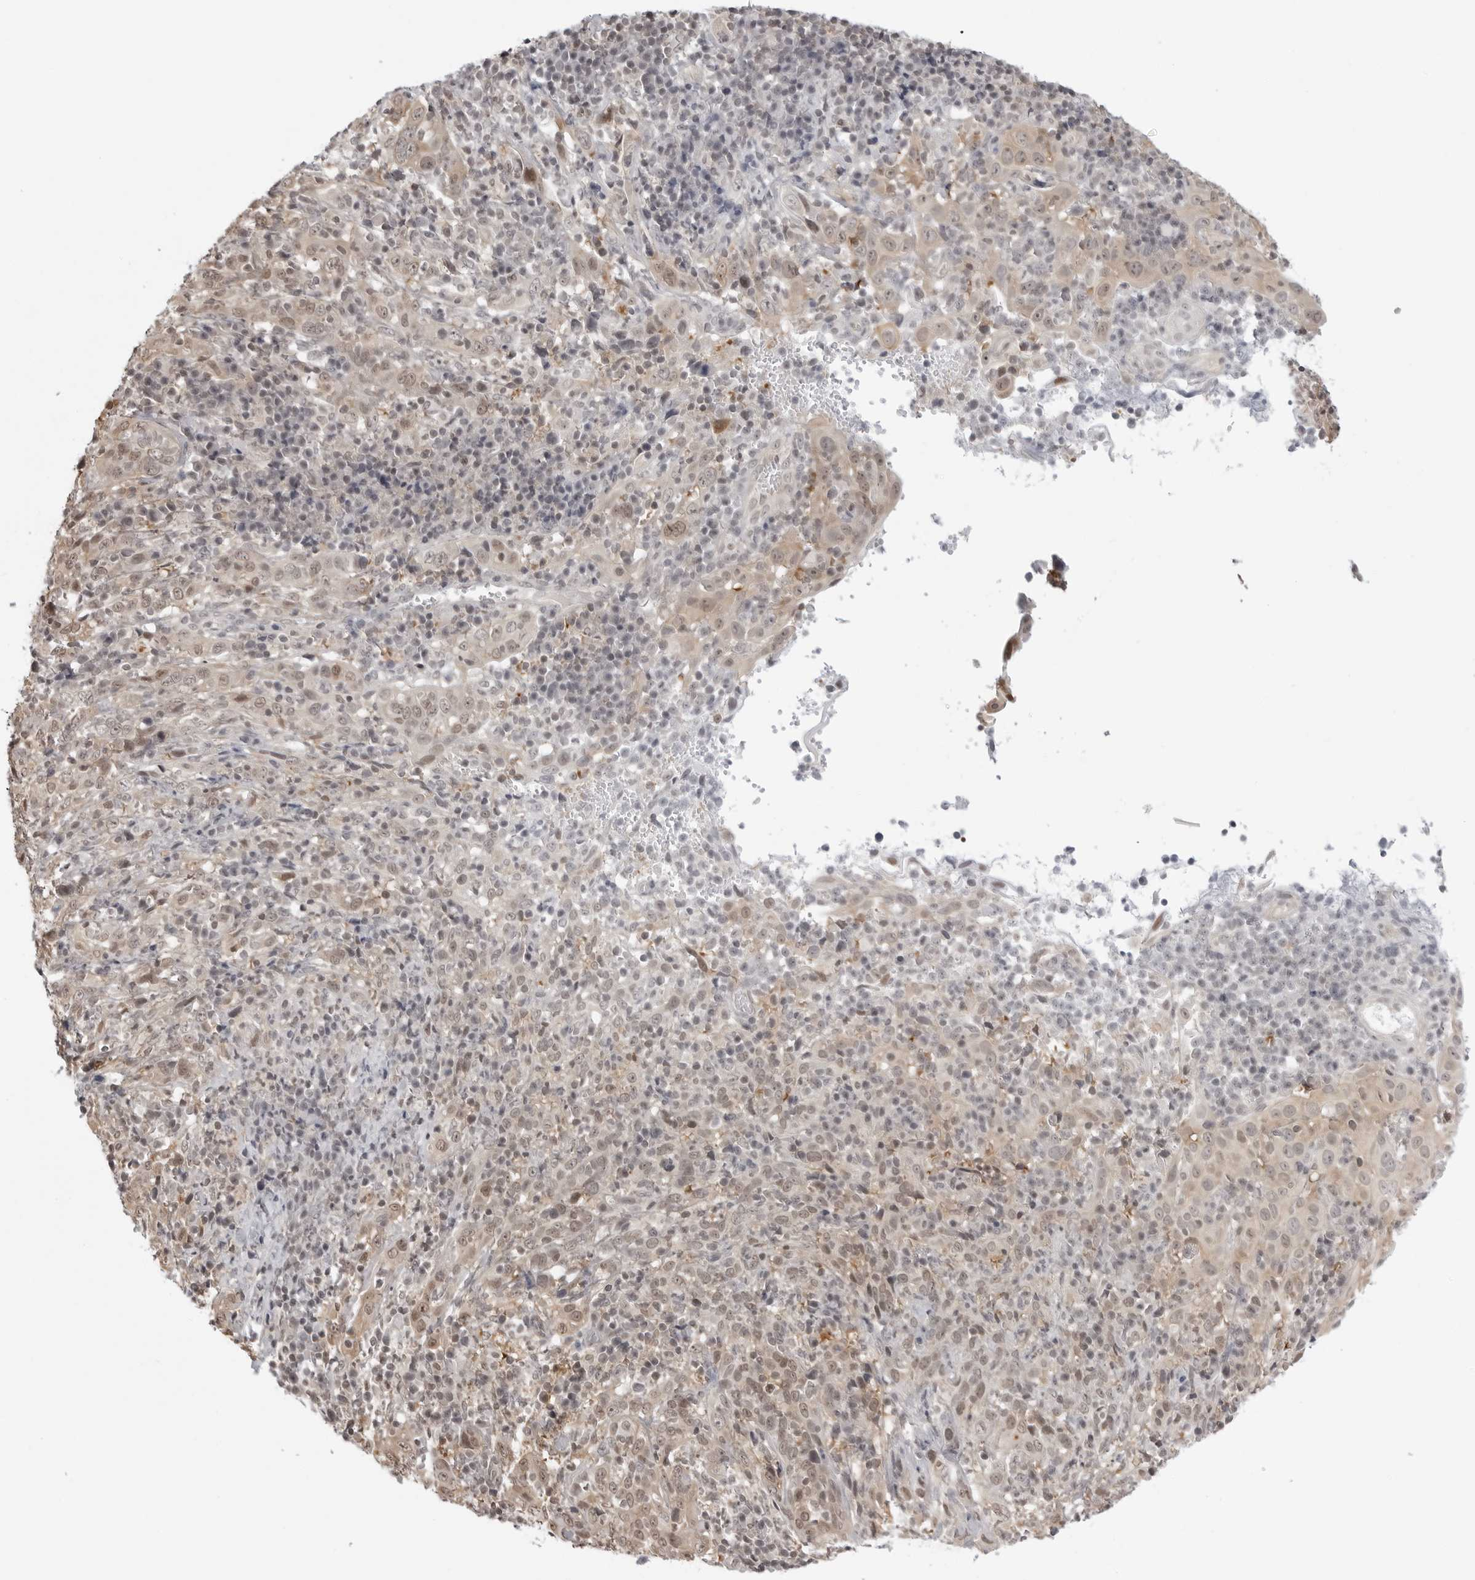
{"staining": {"intensity": "weak", "quantity": ">75%", "location": "cytoplasmic/membranous,nuclear"}, "tissue": "cervical cancer", "cell_type": "Tumor cells", "image_type": "cancer", "snomed": [{"axis": "morphology", "description": "Squamous cell carcinoma, NOS"}, {"axis": "topography", "description": "Cervix"}], "caption": "Weak cytoplasmic/membranous and nuclear staining for a protein is appreciated in approximately >75% of tumor cells of cervical squamous cell carcinoma using immunohistochemistry.", "gene": "YWHAG", "patient": {"sex": "female", "age": 46}}